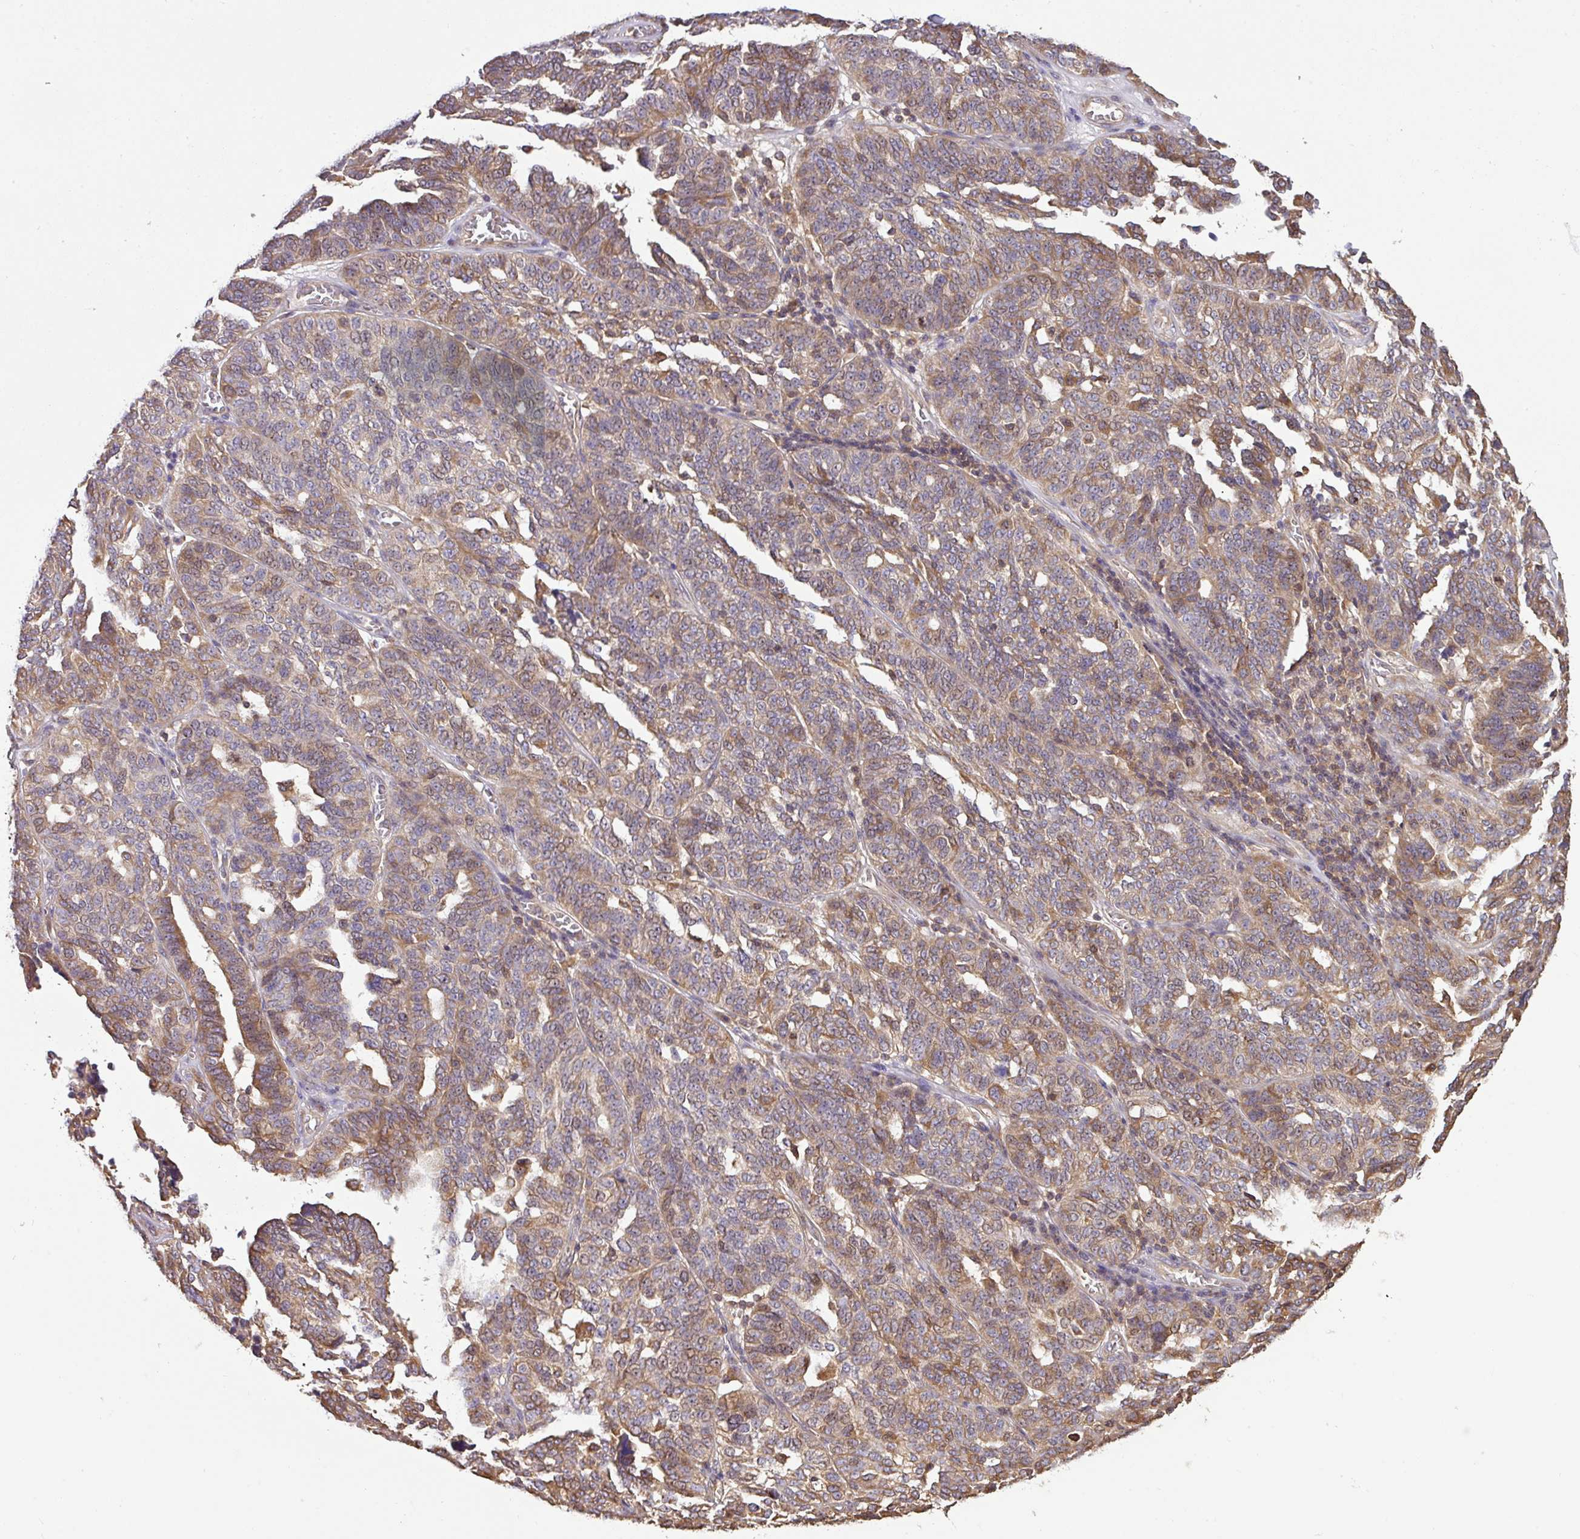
{"staining": {"intensity": "moderate", "quantity": "25%-75%", "location": "cytoplasmic/membranous,nuclear"}, "tissue": "ovarian cancer", "cell_type": "Tumor cells", "image_type": "cancer", "snomed": [{"axis": "morphology", "description": "Cystadenocarcinoma, serous, NOS"}, {"axis": "topography", "description": "Ovary"}], "caption": "High-power microscopy captured an immunohistochemistry photomicrograph of ovarian cancer (serous cystadenocarcinoma), revealing moderate cytoplasmic/membranous and nuclear staining in about 25%-75% of tumor cells.", "gene": "VENTX", "patient": {"sex": "female", "age": 59}}